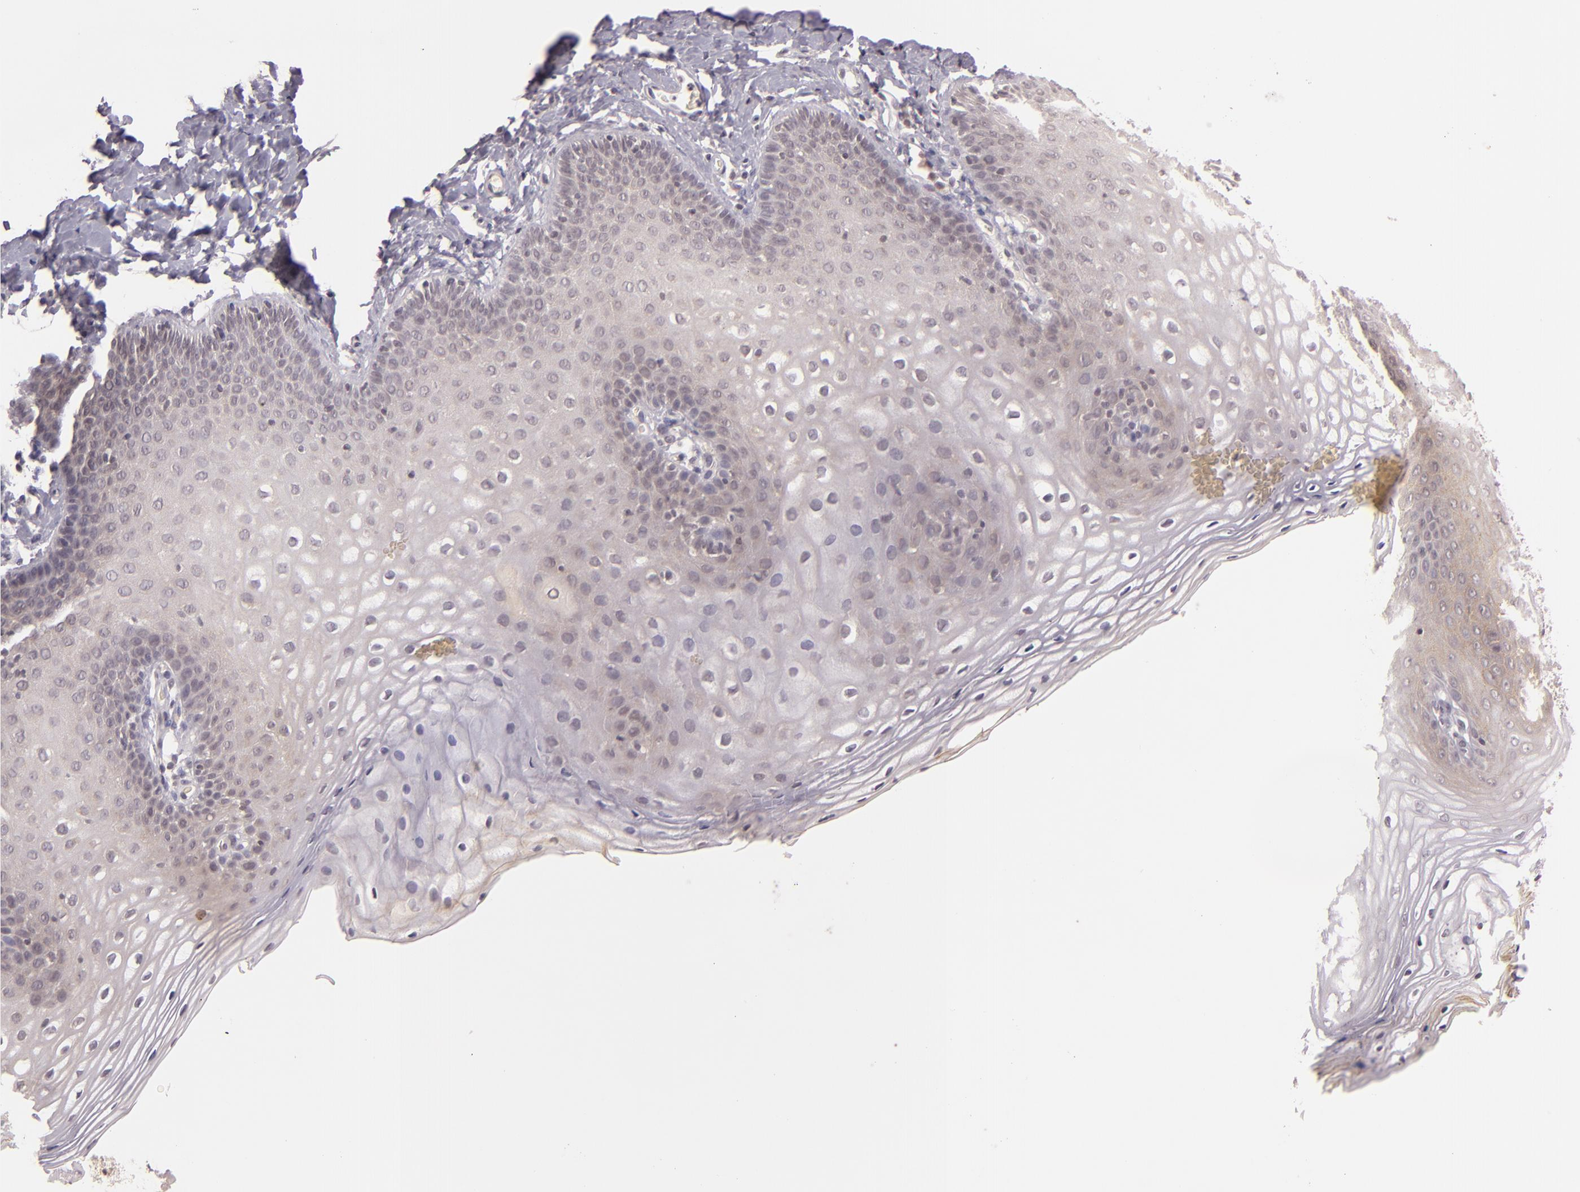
{"staining": {"intensity": "weak", "quantity": "25%-75%", "location": "cytoplasmic/membranous"}, "tissue": "vagina", "cell_type": "Squamous epithelial cells", "image_type": "normal", "snomed": [{"axis": "morphology", "description": "Normal tissue, NOS"}, {"axis": "topography", "description": "Vagina"}], "caption": "An immunohistochemistry (IHC) micrograph of benign tissue is shown. Protein staining in brown highlights weak cytoplasmic/membranous positivity in vagina within squamous epithelial cells. Immunohistochemistry stains the protein in brown and the nuclei are stained blue.", "gene": "CASP8", "patient": {"sex": "female", "age": 55}}